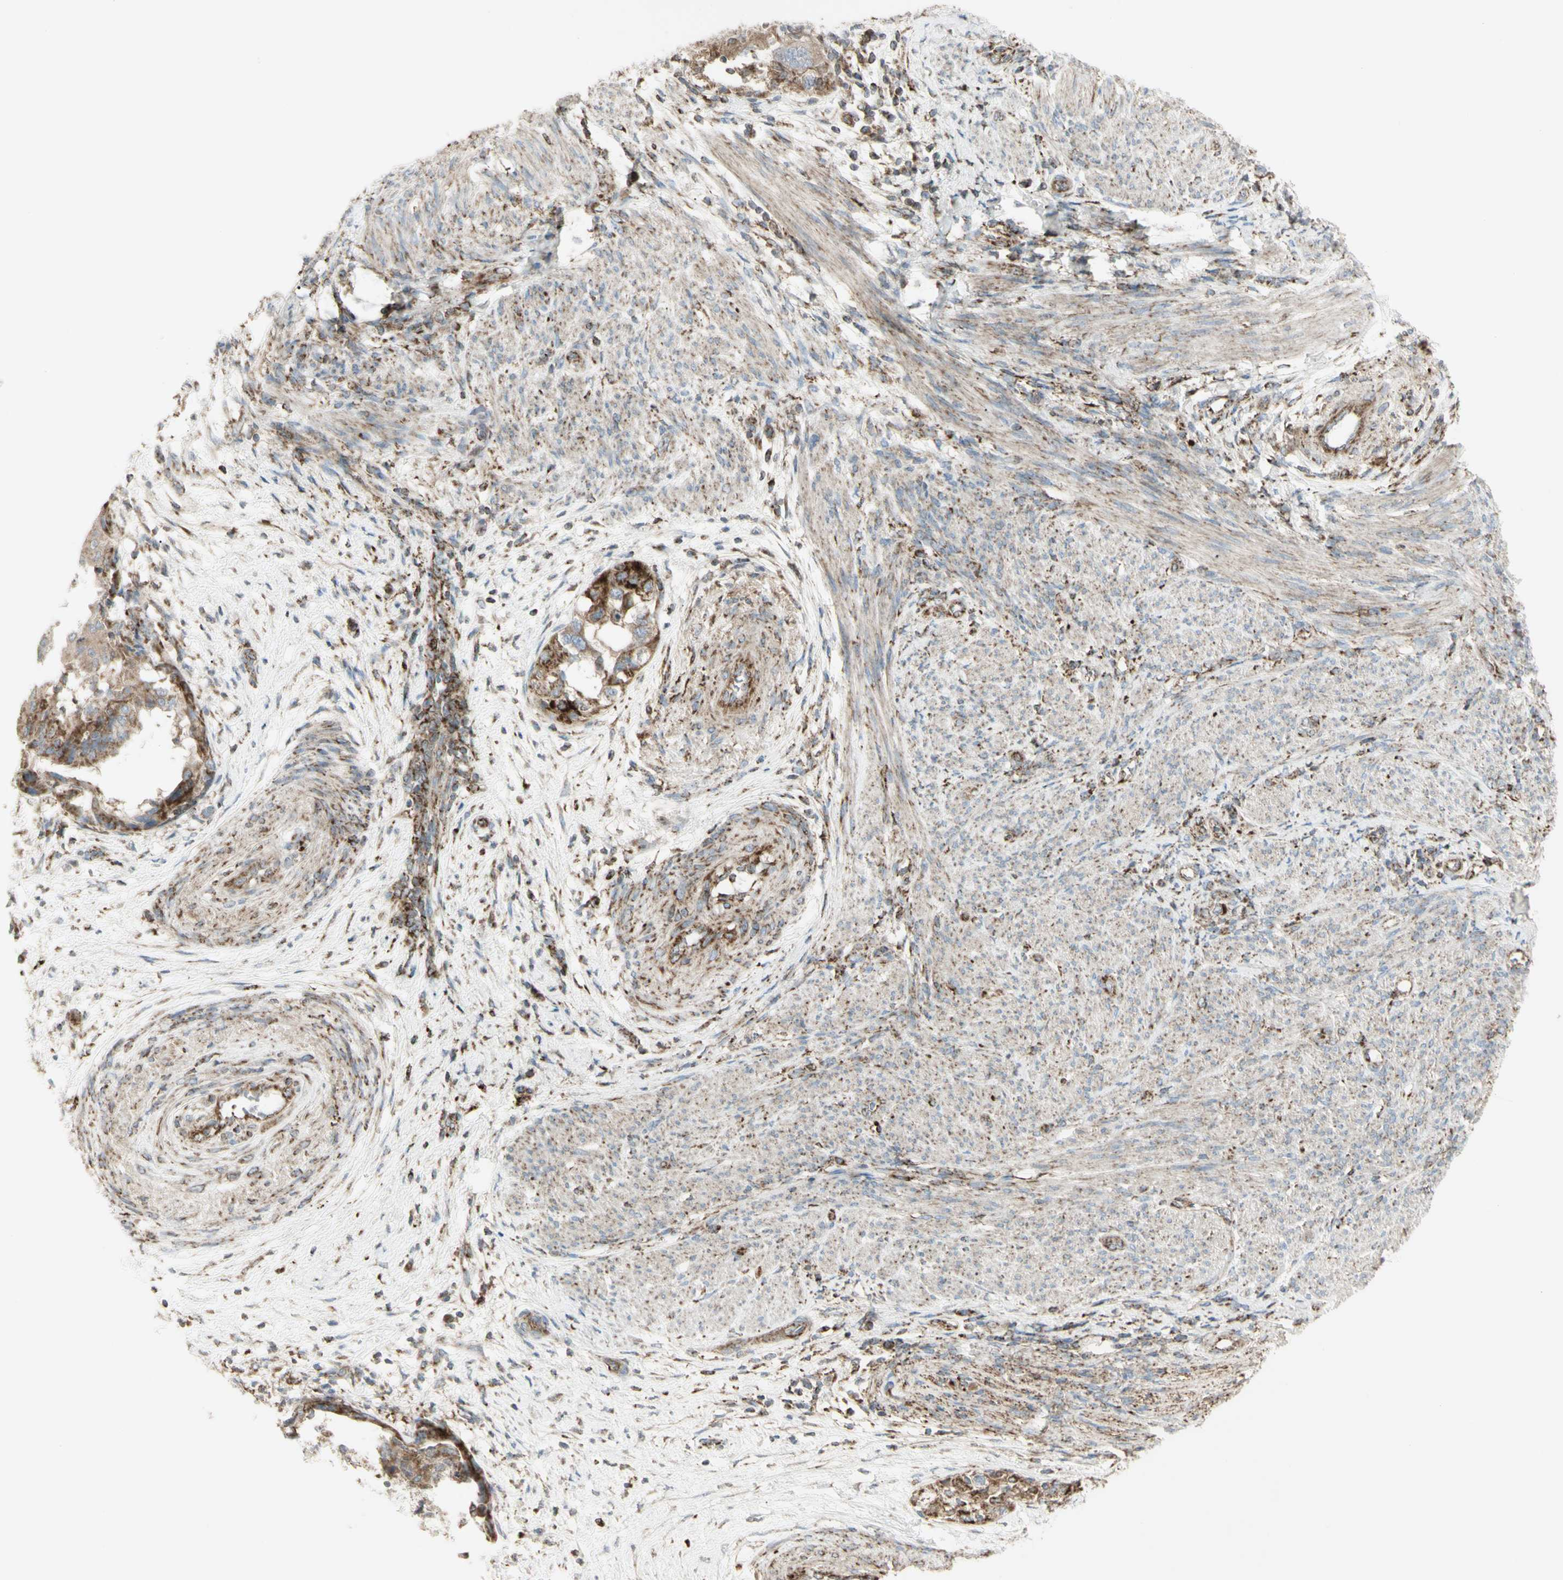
{"staining": {"intensity": "strong", "quantity": ">75%", "location": "cytoplasmic/membranous"}, "tissue": "endometrial cancer", "cell_type": "Tumor cells", "image_type": "cancer", "snomed": [{"axis": "morphology", "description": "Adenocarcinoma, NOS"}, {"axis": "topography", "description": "Endometrium"}], "caption": "Human endometrial adenocarcinoma stained with a protein marker displays strong staining in tumor cells.", "gene": "CYB5R1", "patient": {"sex": "female", "age": 85}}